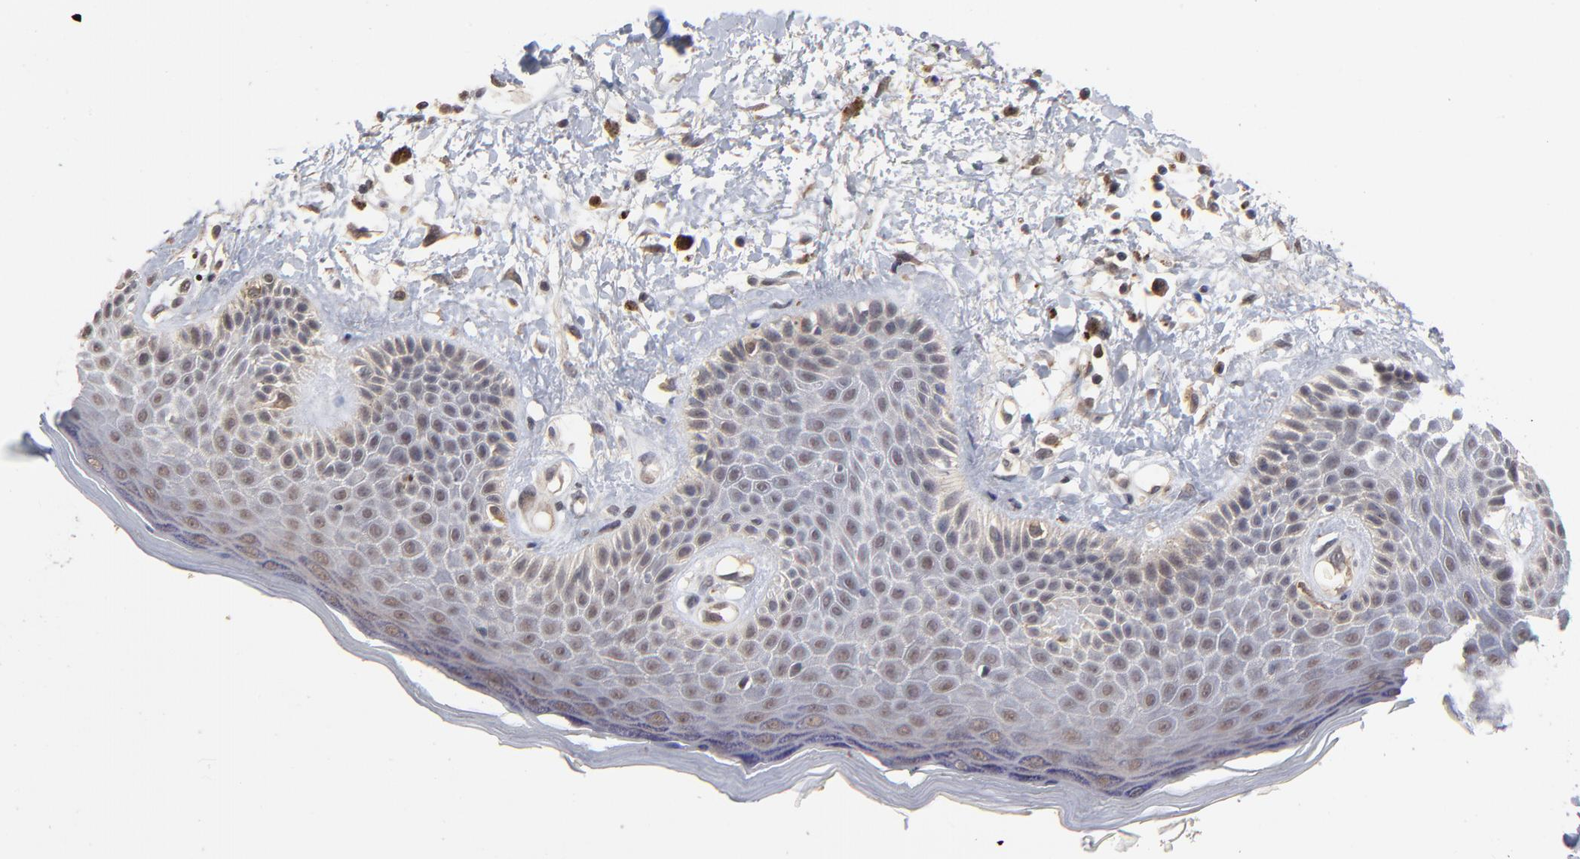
{"staining": {"intensity": "moderate", "quantity": "25%-75%", "location": "cytoplasmic/membranous"}, "tissue": "skin", "cell_type": "Epidermal cells", "image_type": "normal", "snomed": [{"axis": "morphology", "description": "Normal tissue, NOS"}, {"axis": "topography", "description": "Anal"}], "caption": "An image showing moderate cytoplasmic/membranous staining in about 25%-75% of epidermal cells in normal skin, as visualized by brown immunohistochemical staining.", "gene": "ASB8", "patient": {"sex": "female", "age": 78}}